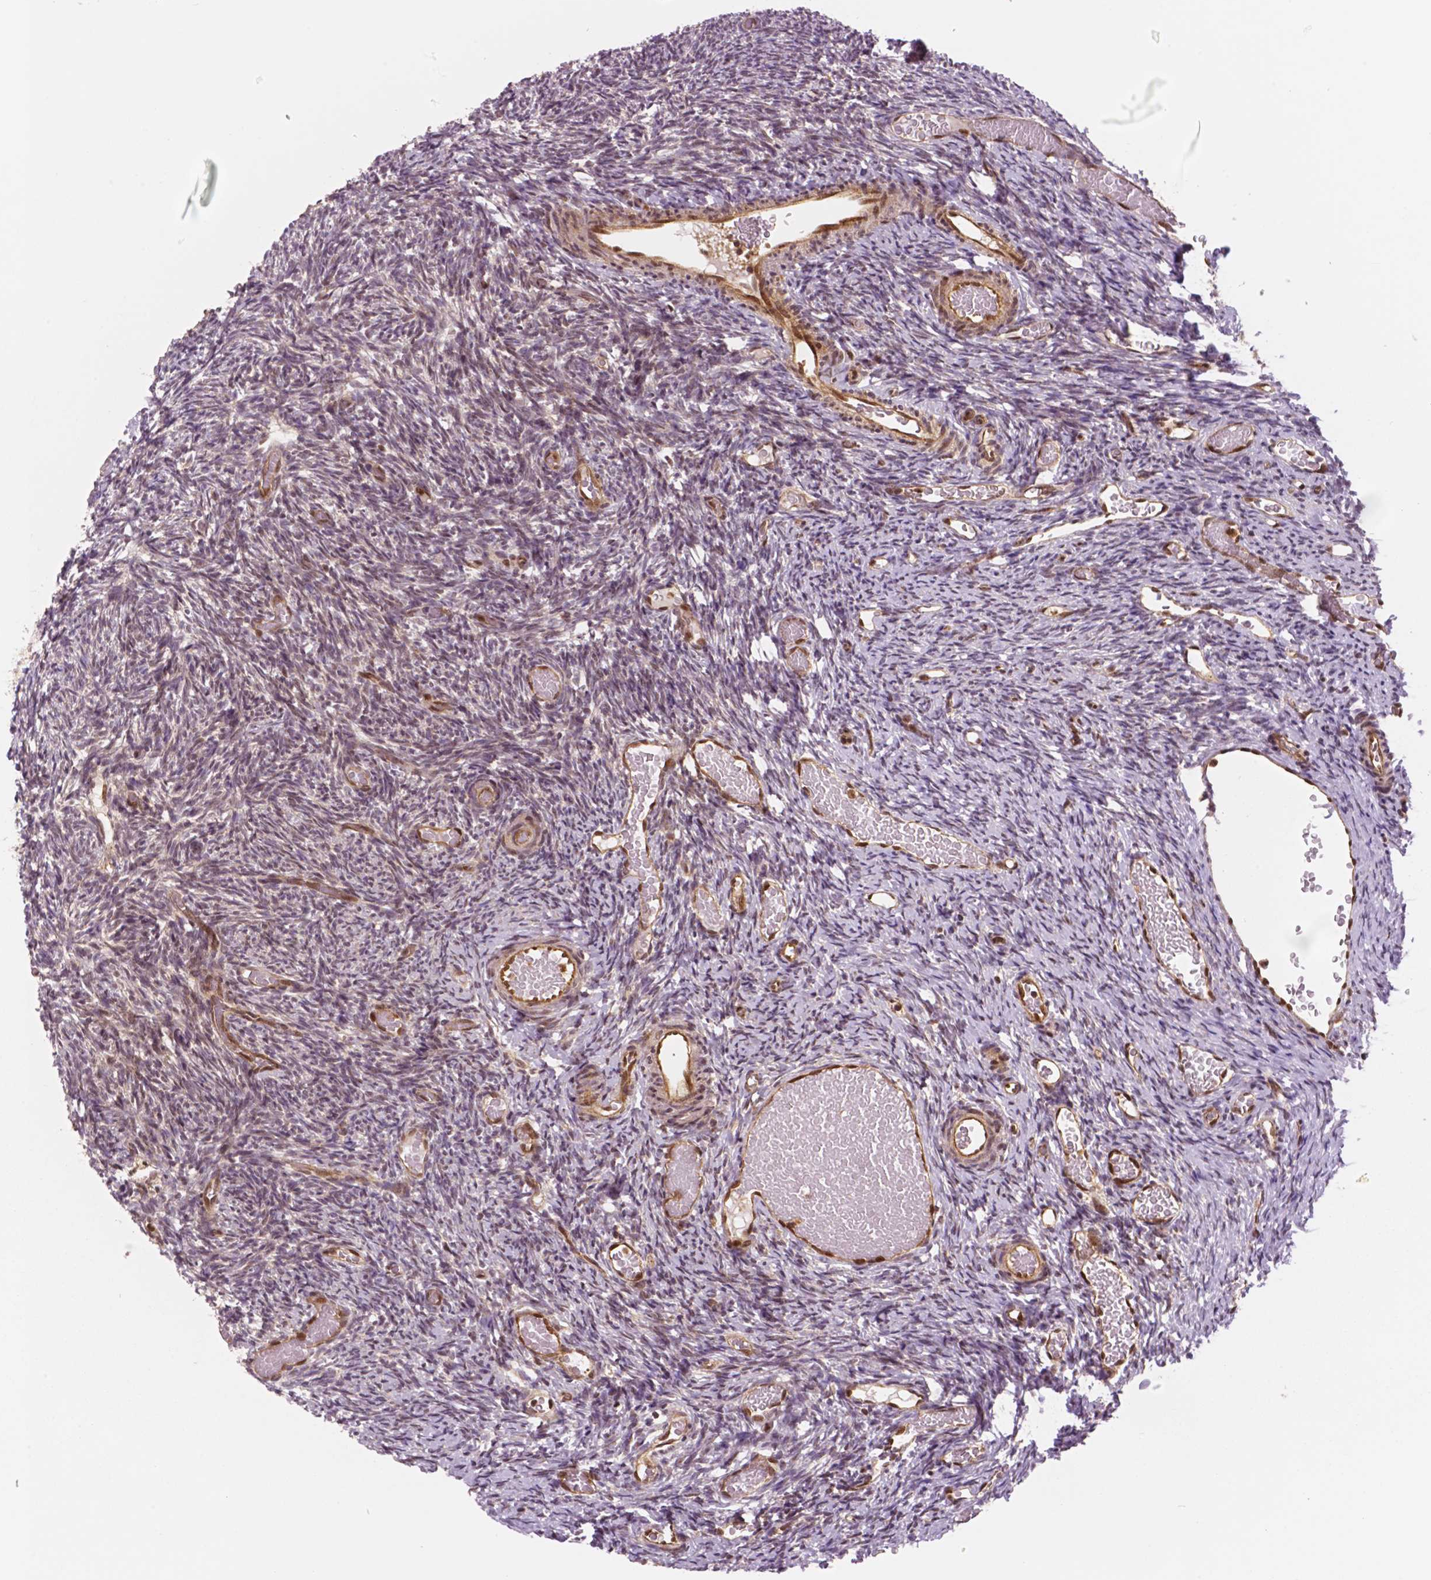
{"staining": {"intensity": "moderate", "quantity": ">75%", "location": "cytoplasmic/membranous,nuclear"}, "tissue": "ovary", "cell_type": "Follicle cells", "image_type": "normal", "snomed": [{"axis": "morphology", "description": "Normal tissue, NOS"}, {"axis": "topography", "description": "Ovary"}], "caption": "Ovary stained for a protein demonstrates moderate cytoplasmic/membranous,nuclear positivity in follicle cells. (DAB (3,3'-diaminobenzidine) IHC with brightfield microscopy, high magnification).", "gene": "STAT3", "patient": {"sex": "female", "age": 39}}